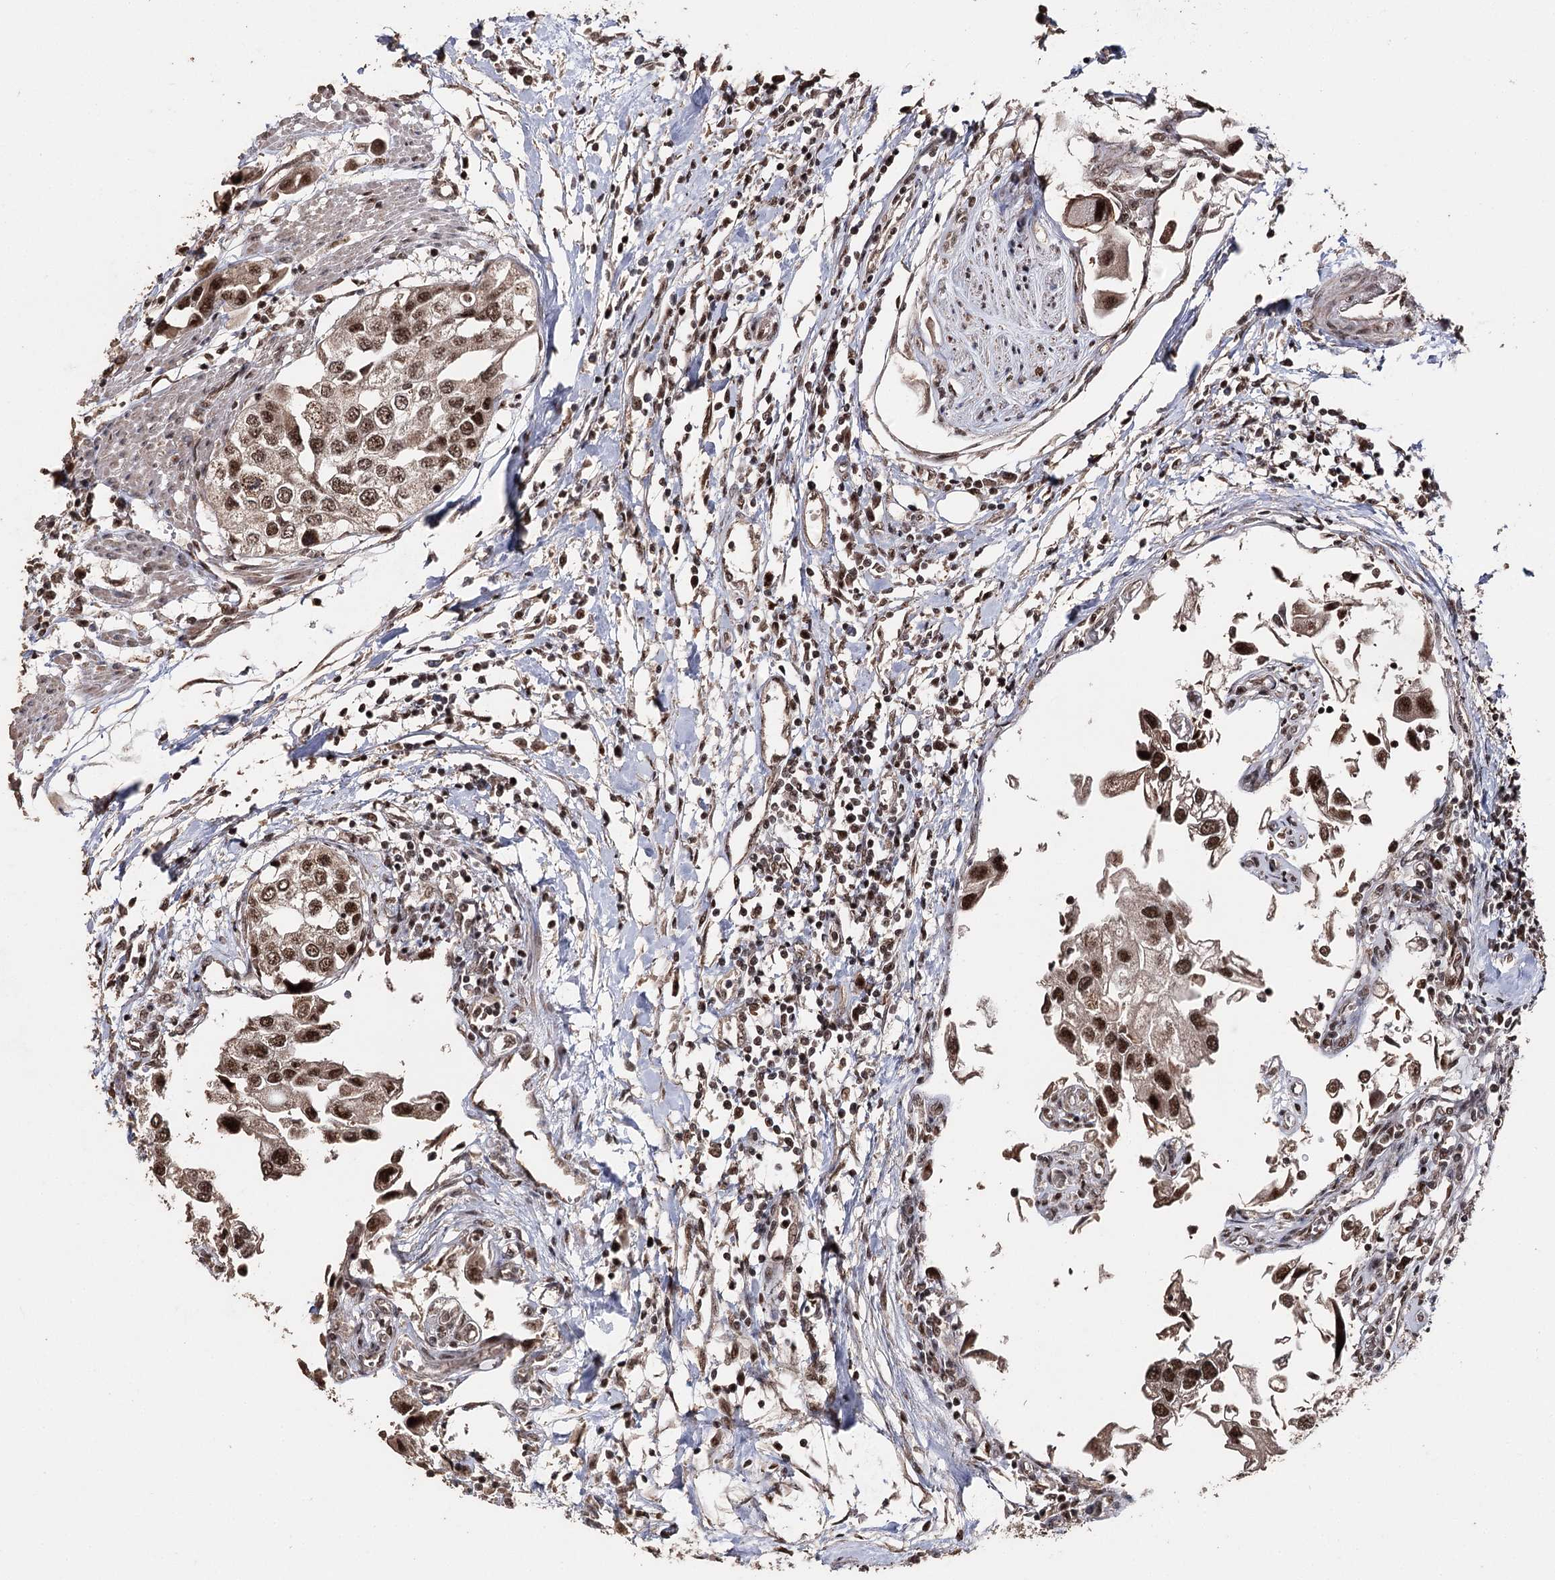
{"staining": {"intensity": "moderate", "quantity": ">75%", "location": "nuclear"}, "tissue": "urothelial cancer", "cell_type": "Tumor cells", "image_type": "cancer", "snomed": [{"axis": "morphology", "description": "Urothelial carcinoma, High grade"}, {"axis": "topography", "description": "Urinary bladder"}], "caption": "This histopathology image reveals IHC staining of high-grade urothelial carcinoma, with medium moderate nuclear positivity in about >75% of tumor cells.", "gene": "U2SURP", "patient": {"sex": "male", "age": 64}}